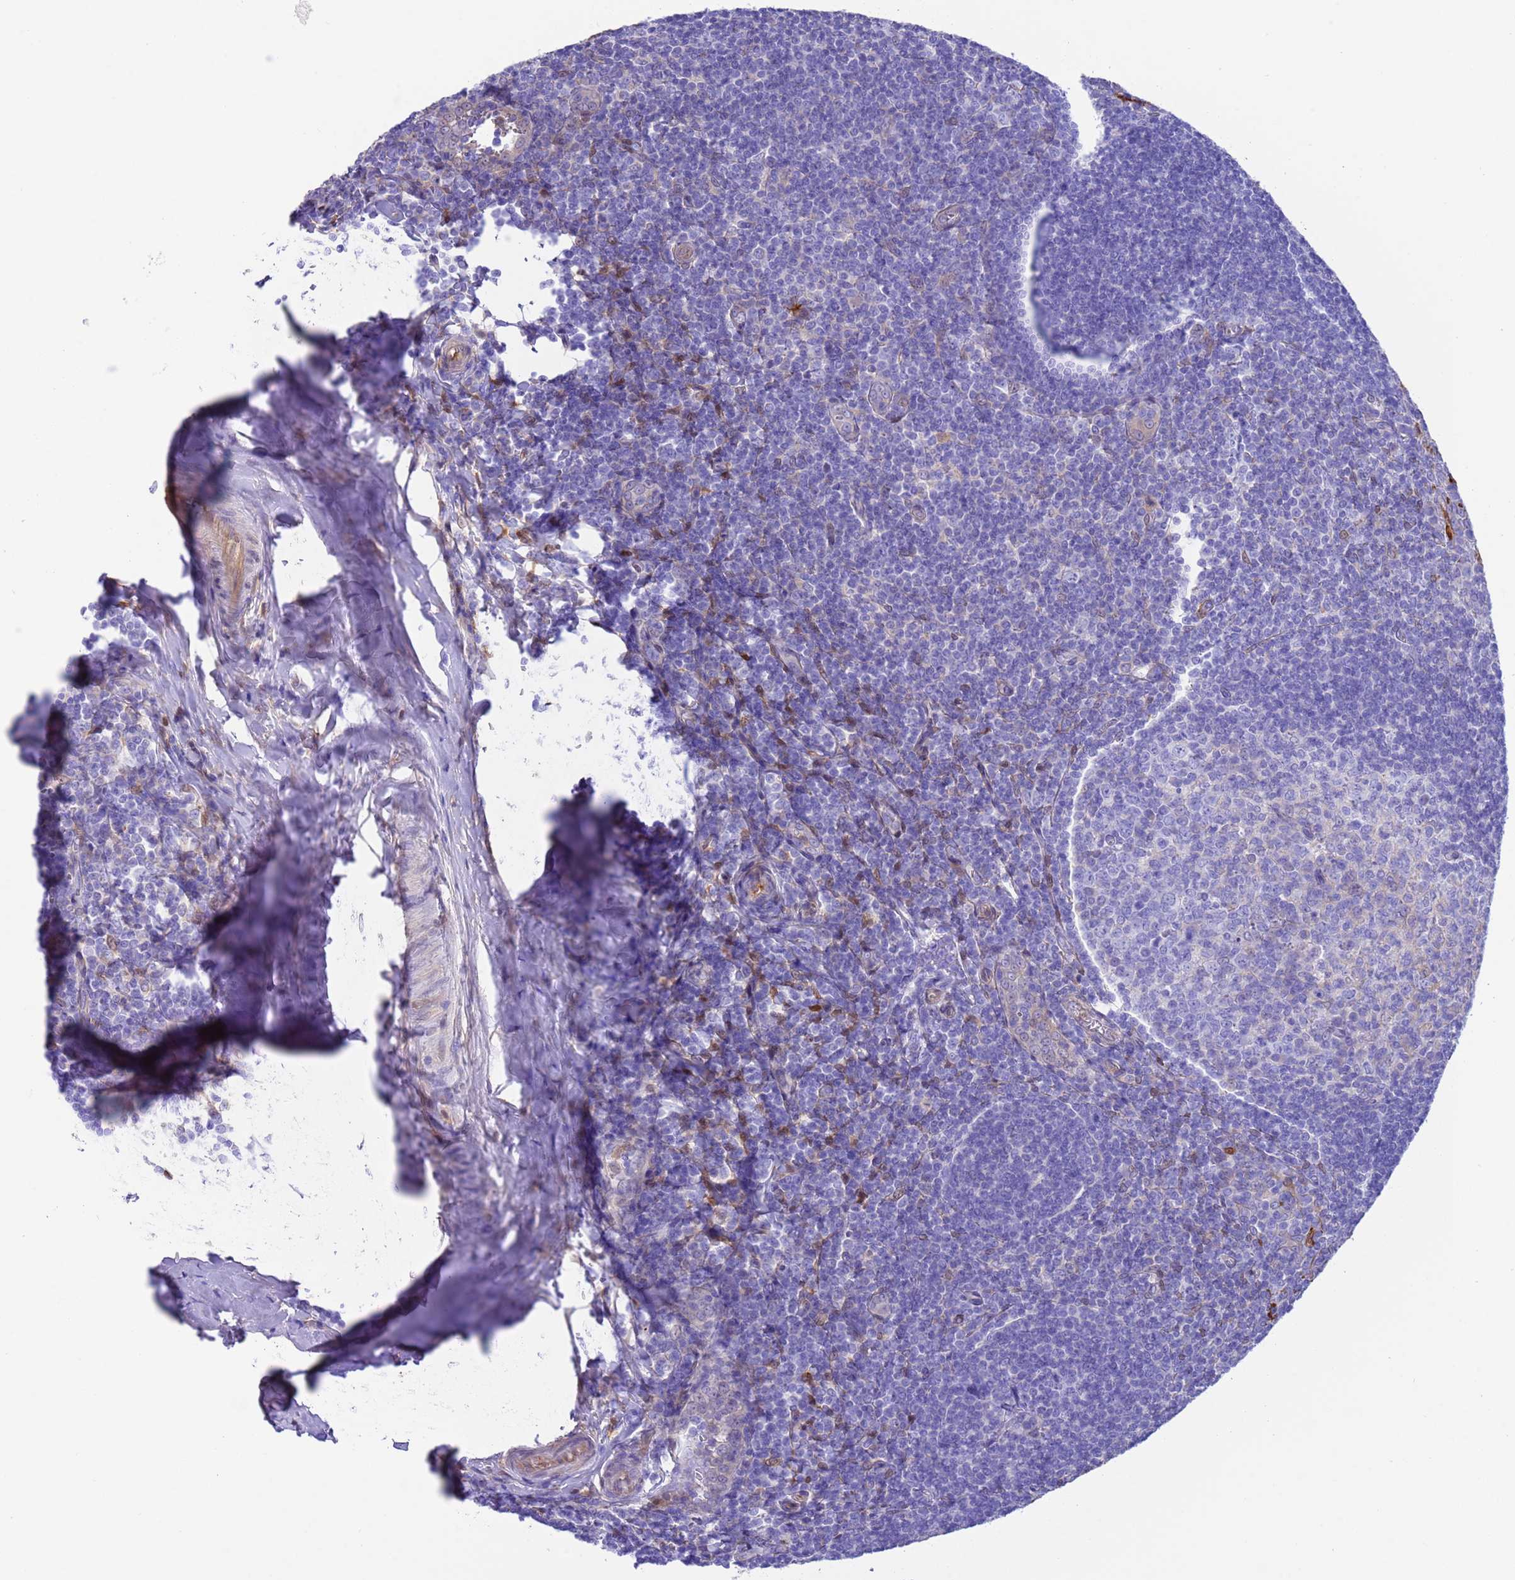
{"staining": {"intensity": "negative", "quantity": "none", "location": "none"}, "tissue": "tonsil", "cell_type": "Germinal center cells", "image_type": "normal", "snomed": [{"axis": "morphology", "description": "Normal tissue, NOS"}, {"axis": "topography", "description": "Tonsil"}], "caption": "Tonsil was stained to show a protein in brown. There is no significant positivity in germinal center cells. (Stains: DAB immunohistochemistry (IHC) with hematoxylin counter stain, Microscopy: brightfield microscopy at high magnification).", "gene": "C6orf47", "patient": {"sex": "male", "age": 27}}